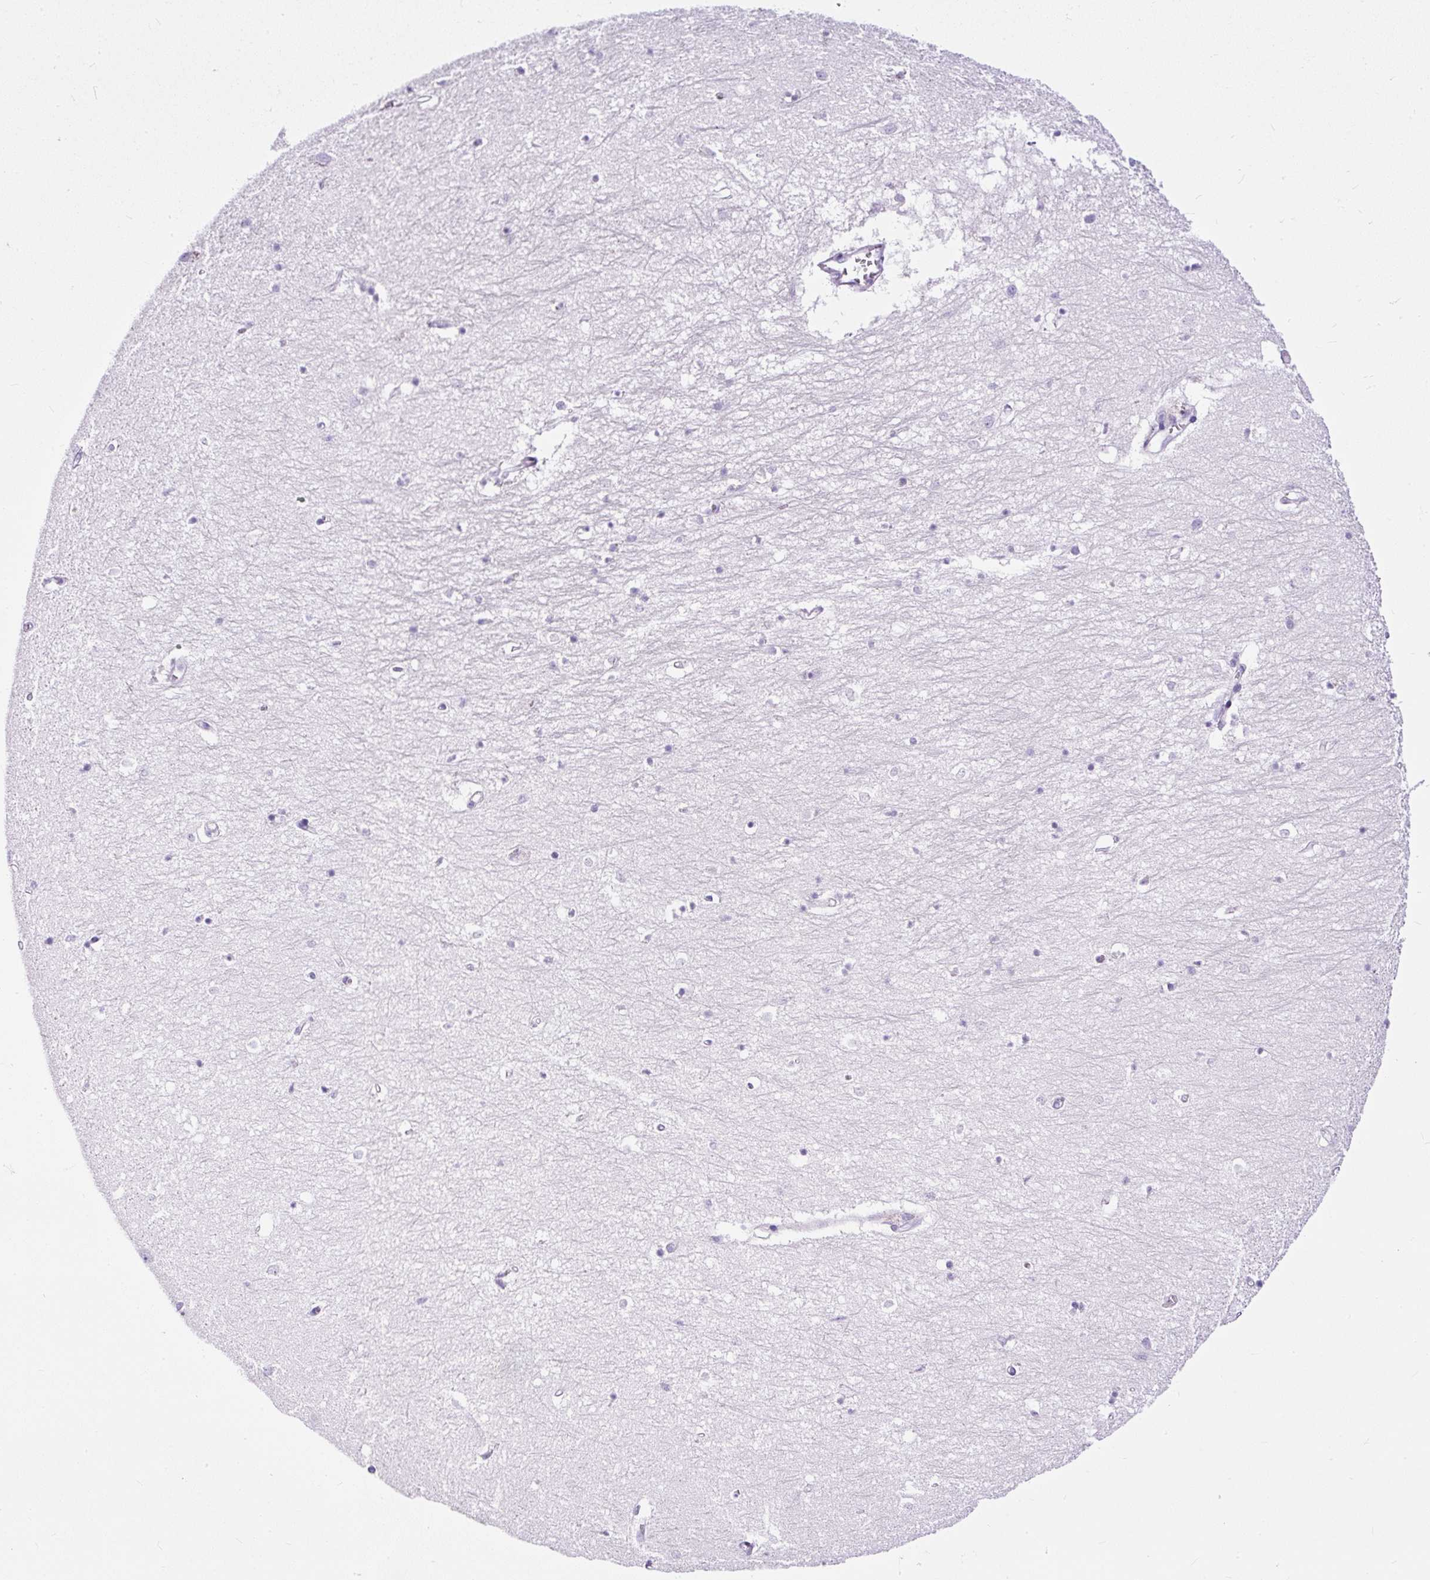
{"staining": {"intensity": "negative", "quantity": "none", "location": "none"}, "tissue": "hippocampus", "cell_type": "Glial cells", "image_type": "normal", "snomed": [{"axis": "morphology", "description": "Normal tissue, NOS"}, {"axis": "topography", "description": "Hippocampus"}], "caption": "Normal hippocampus was stained to show a protein in brown. There is no significant staining in glial cells.", "gene": "STOX2", "patient": {"sex": "female", "age": 64}}